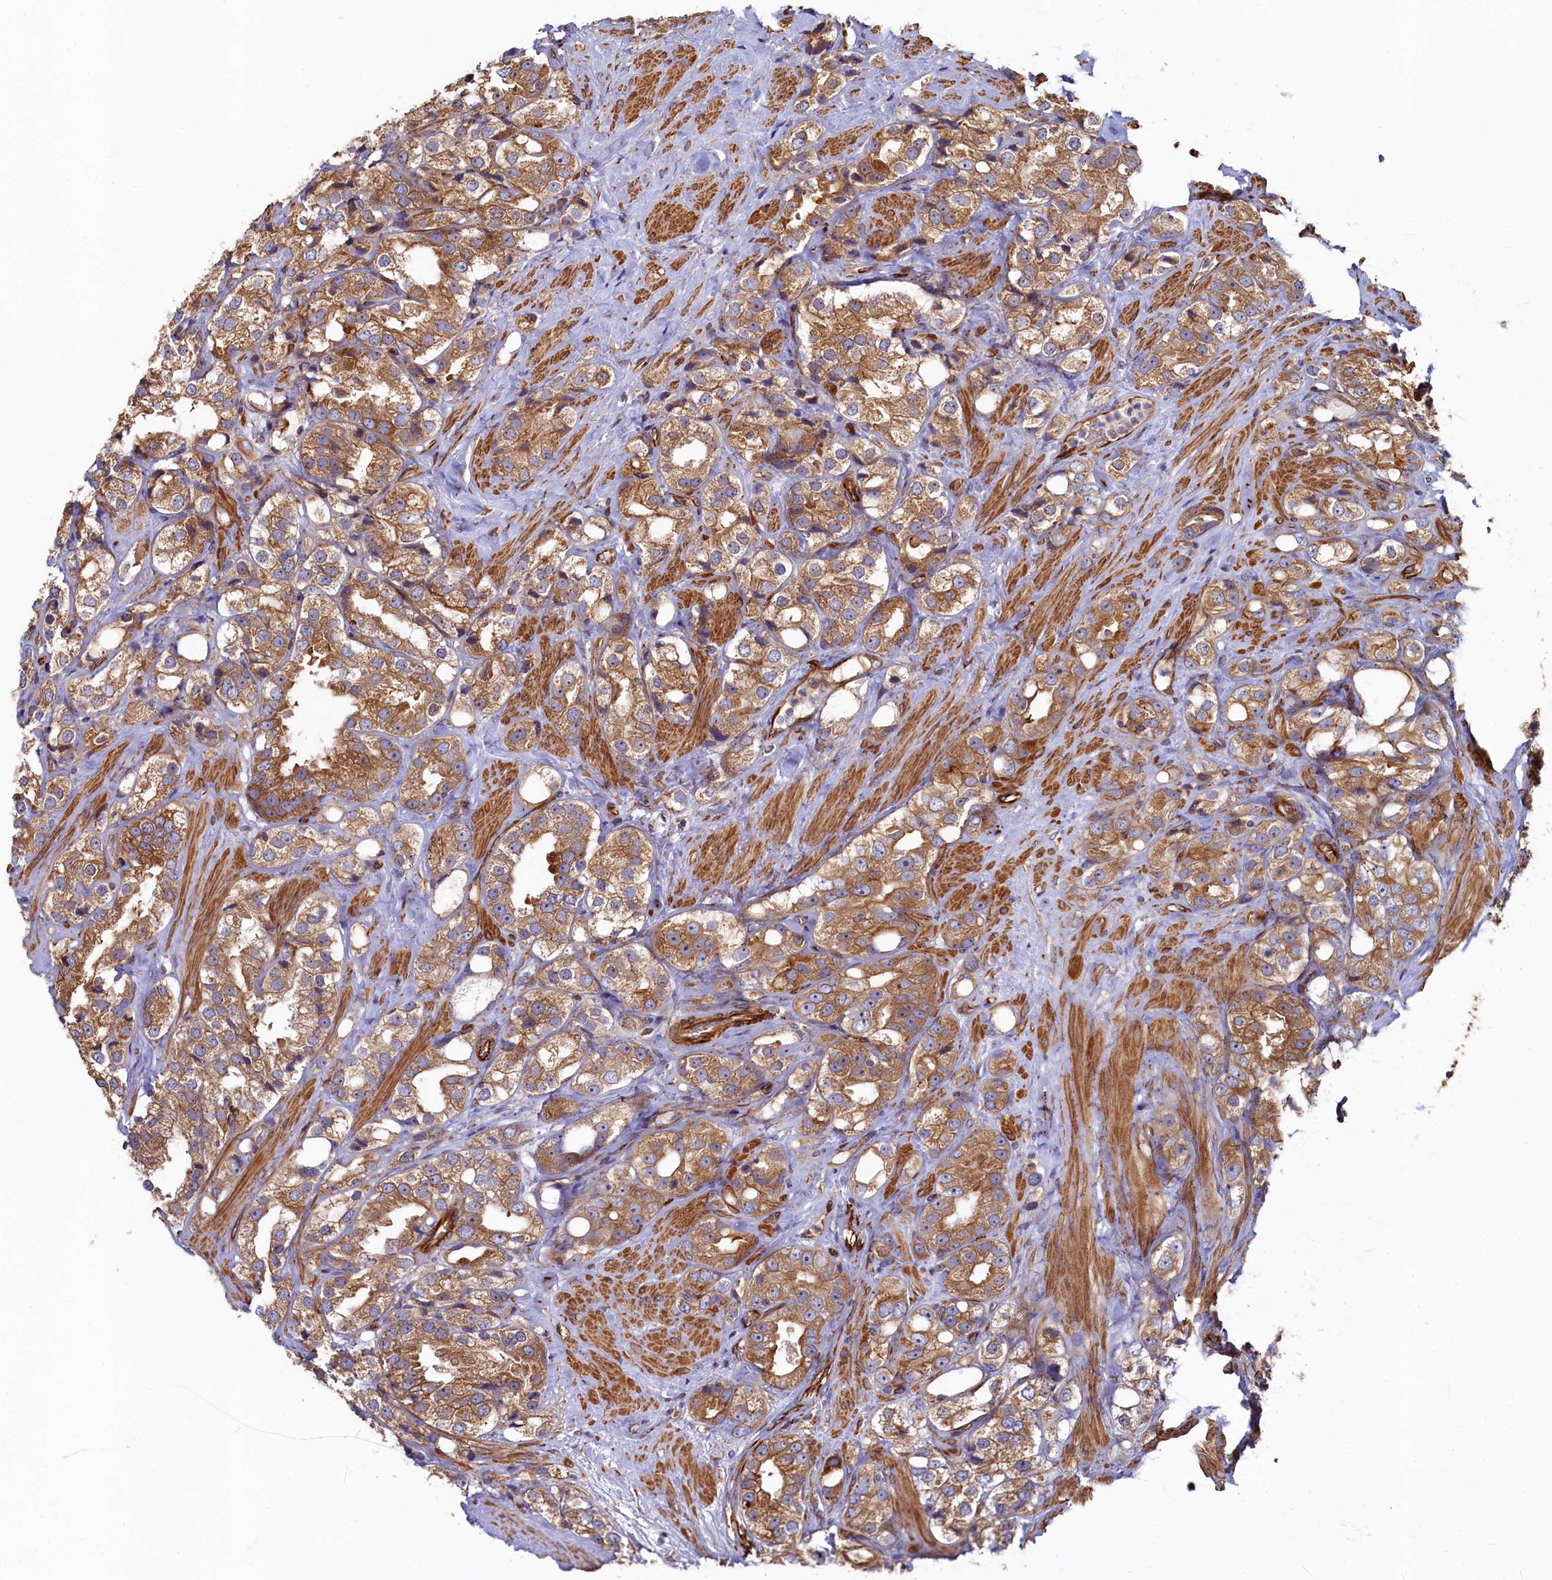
{"staining": {"intensity": "moderate", "quantity": ">75%", "location": "cytoplasmic/membranous"}, "tissue": "prostate cancer", "cell_type": "Tumor cells", "image_type": "cancer", "snomed": [{"axis": "morphology", "description": "Adenocarcinoma, NOS"}, {"axis": "topography", "description": "Prostate"}], "caption": "DAB (3,3'-diaminobenzidine) immunohistochemical staining of human prostate adenocarcinoma displays moderate cytoplasmic/membranous protein staining in approximately >75% of tumor cells. (IHC, brightfield microscopy, high magnification).", "gene": "LRRC57", "patient": {"sex": "male", "age": 79}}